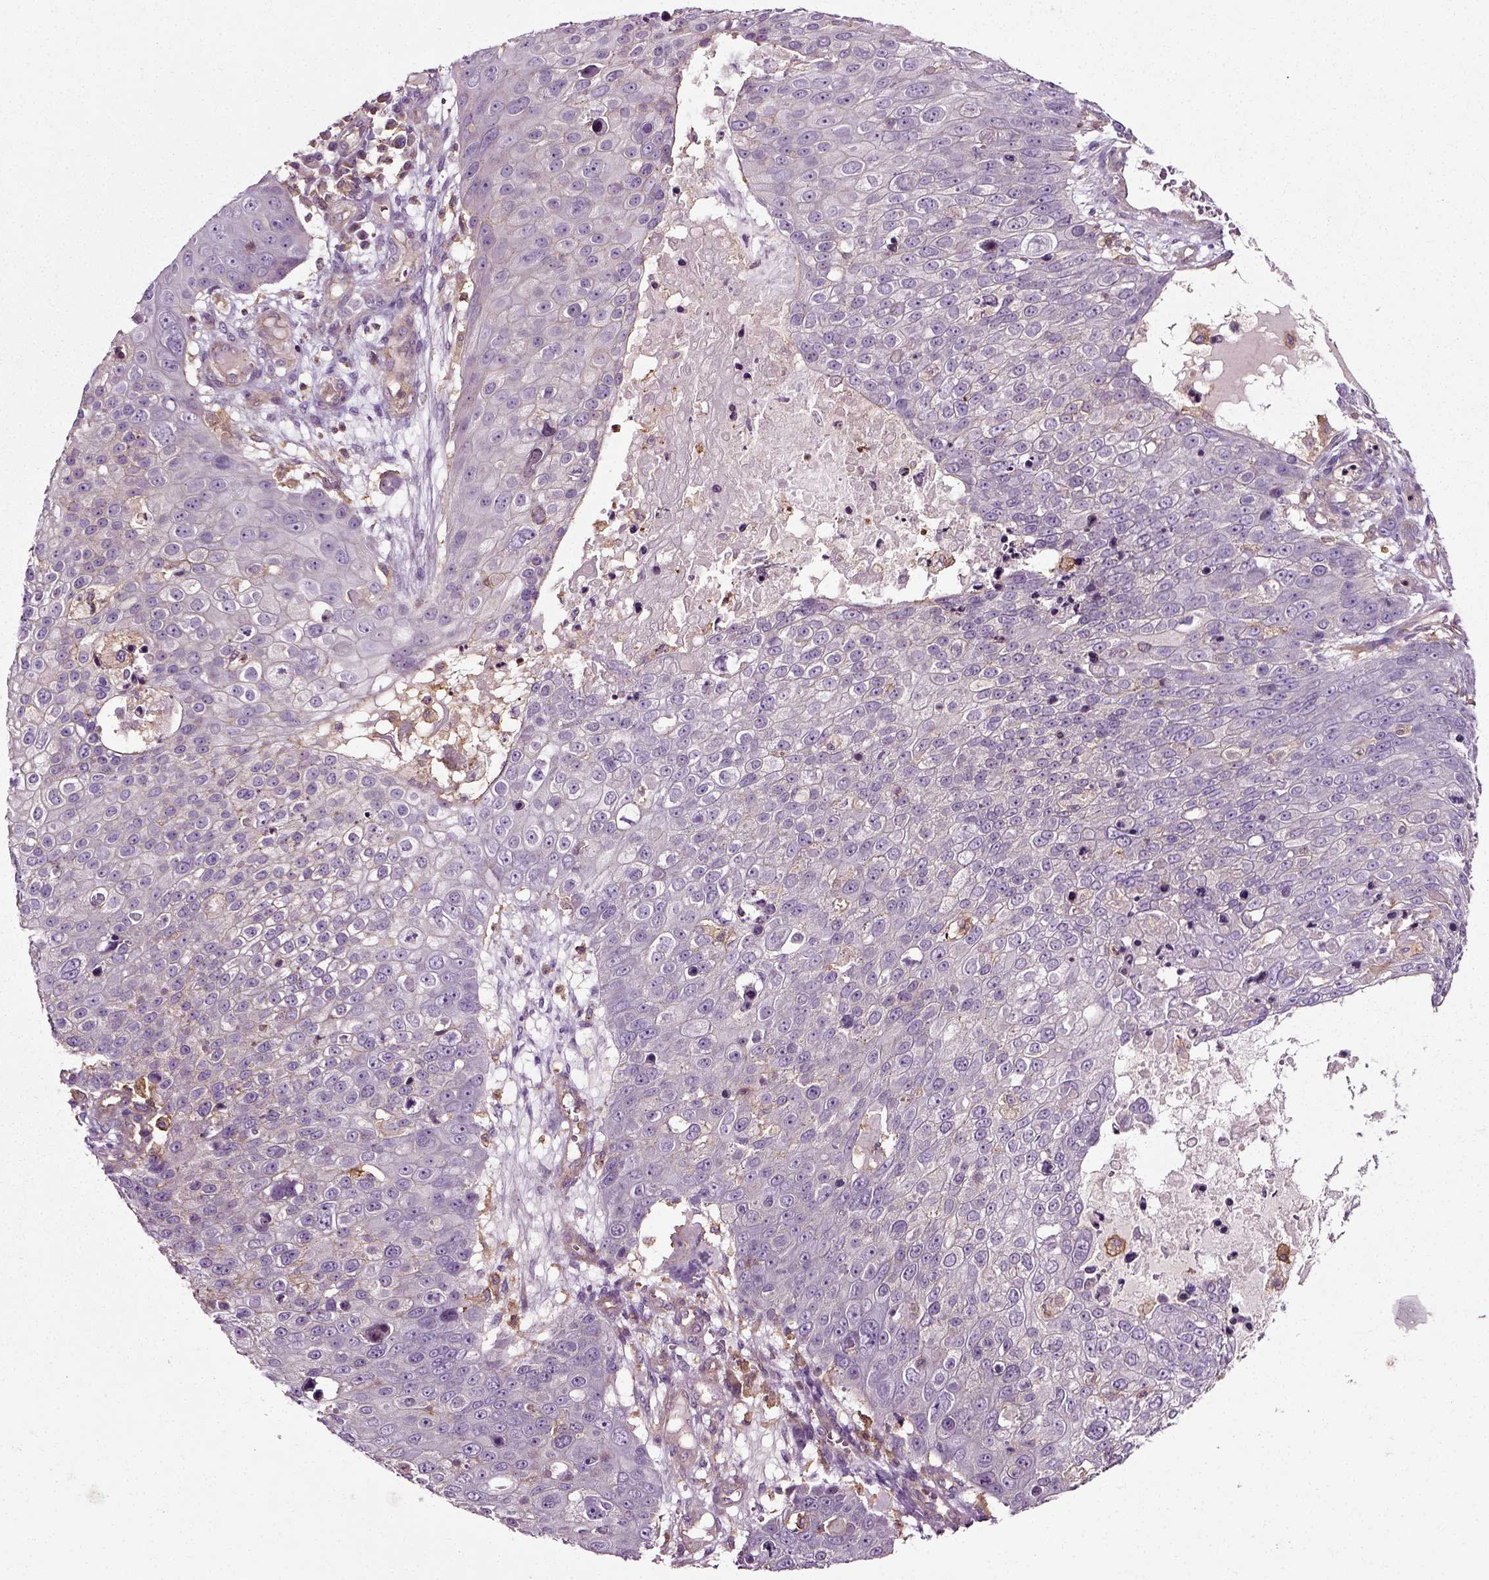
{"staining": {"intensity": "negative", "quantity": "none", "location": "none"}, "tissue": "skin cancer", "cell_type": "Tumor cells", "image_type": "cancer", "snomed": [{"axis": "morphology", "description": "Squamous cell carcinoma, NOS"}, {"axis": "topography", "description": "Skin"}], "caption": "High power microscopy photomicrograph of an immunohistochemistry (IHC) image of skin cancer, revealing no significant expression in tumor cells.", "gene": "RHOF", "patient": {"sex": "male", "age": 71}}